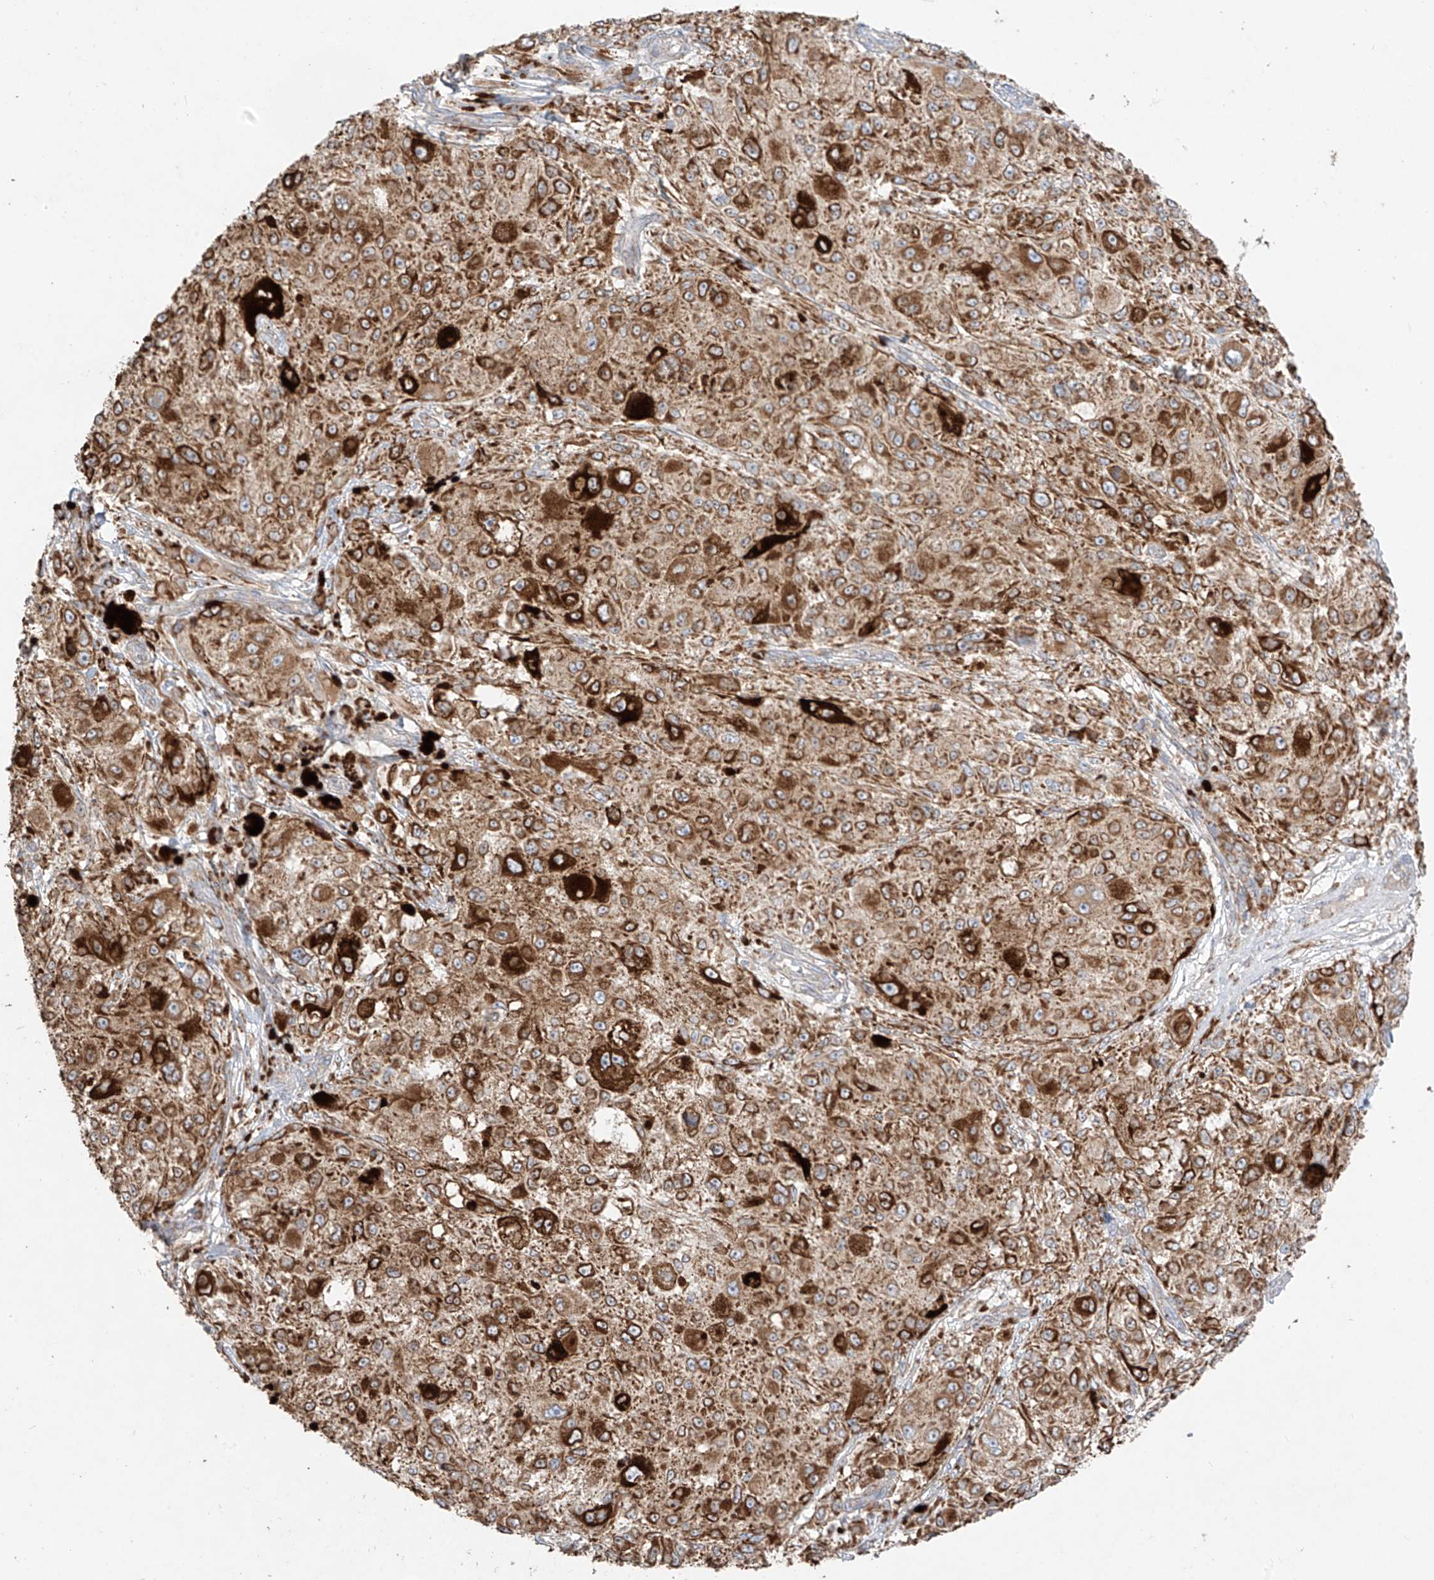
{"staining": {"intensity": "strong", "quantity": ">75%", "location": "cytoplasmic/membranous"}, "tissue": "melanoma", "cell_type": "Tumor cells", "image_type": "cancer", "snomed": [{"axis": "morphology", "description": "Necrosis, NOS"}, {"axis": "morphology", "description": "Malignant melanoma, NOS"}, {"axis": "topography", "description": "Skin"}], "caption": "Immunohistochemistry of malignant melanoma demonstrates high levels of strong cytoplasmic/membranous staining in about >75% of tumor cells.", "gene": "COLGALT2", "patient": {"sex": "female", "age": 87}}